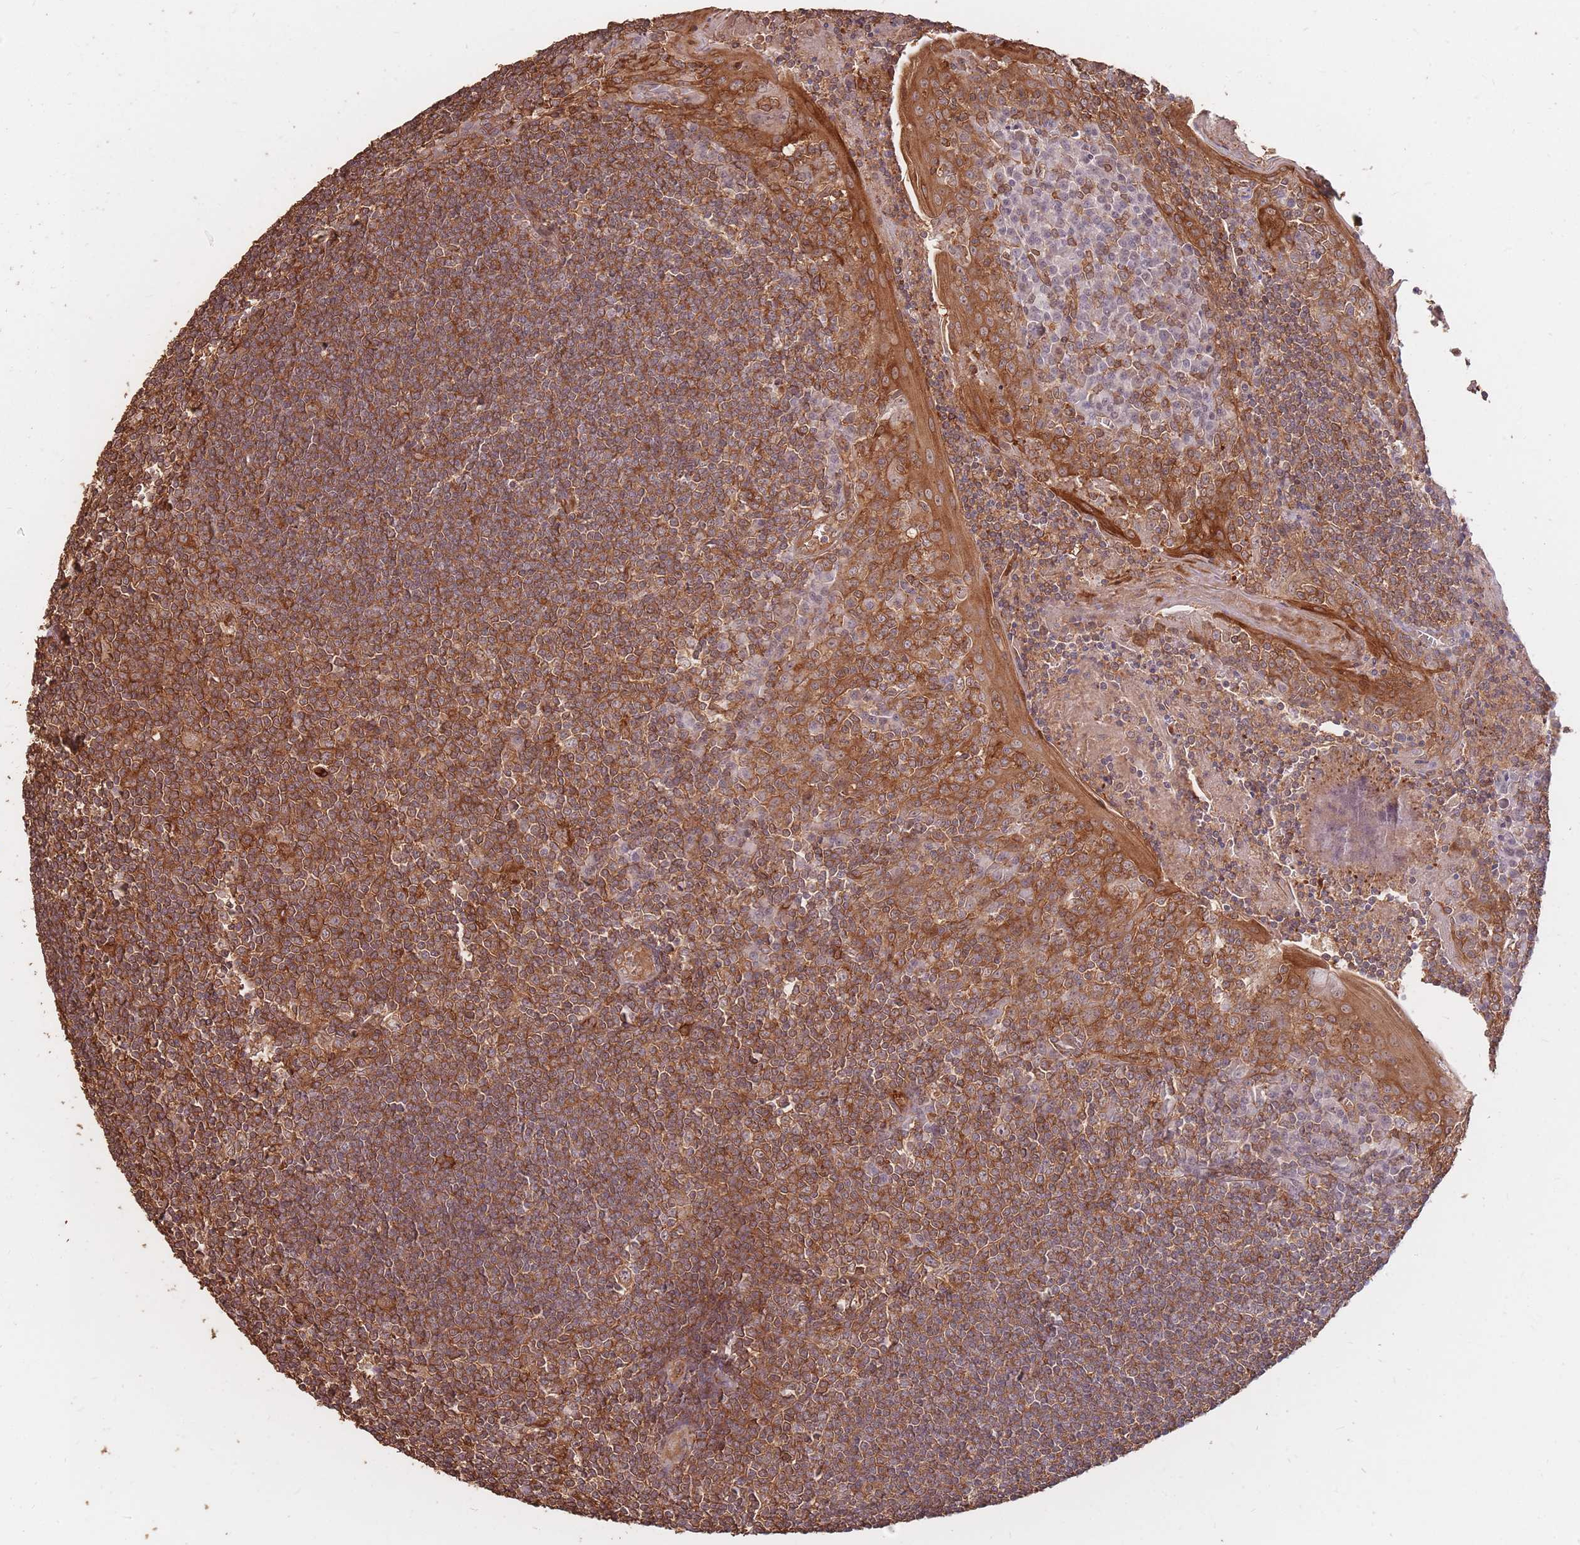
{"staining": {"intensity": "strong", "quantity": ">75%", "location": "cytoplasmic/membranous"}, "tissue": "tonsil", "cell_type": "Germinal center cells", "image_type": "normal", "snomed": [{"axis": "morphology", "description": "Normal tissue, NOS"}, {"axis": "topography", "description": "Tonsil"}], "caption": "Protein staining of benign tonsil demonstrates strong cytoplasmic/membranous expression in approximately >75% of germinal center cells.", "gene": "PLS3", "patient": {"sex": "male", "age": 27}}